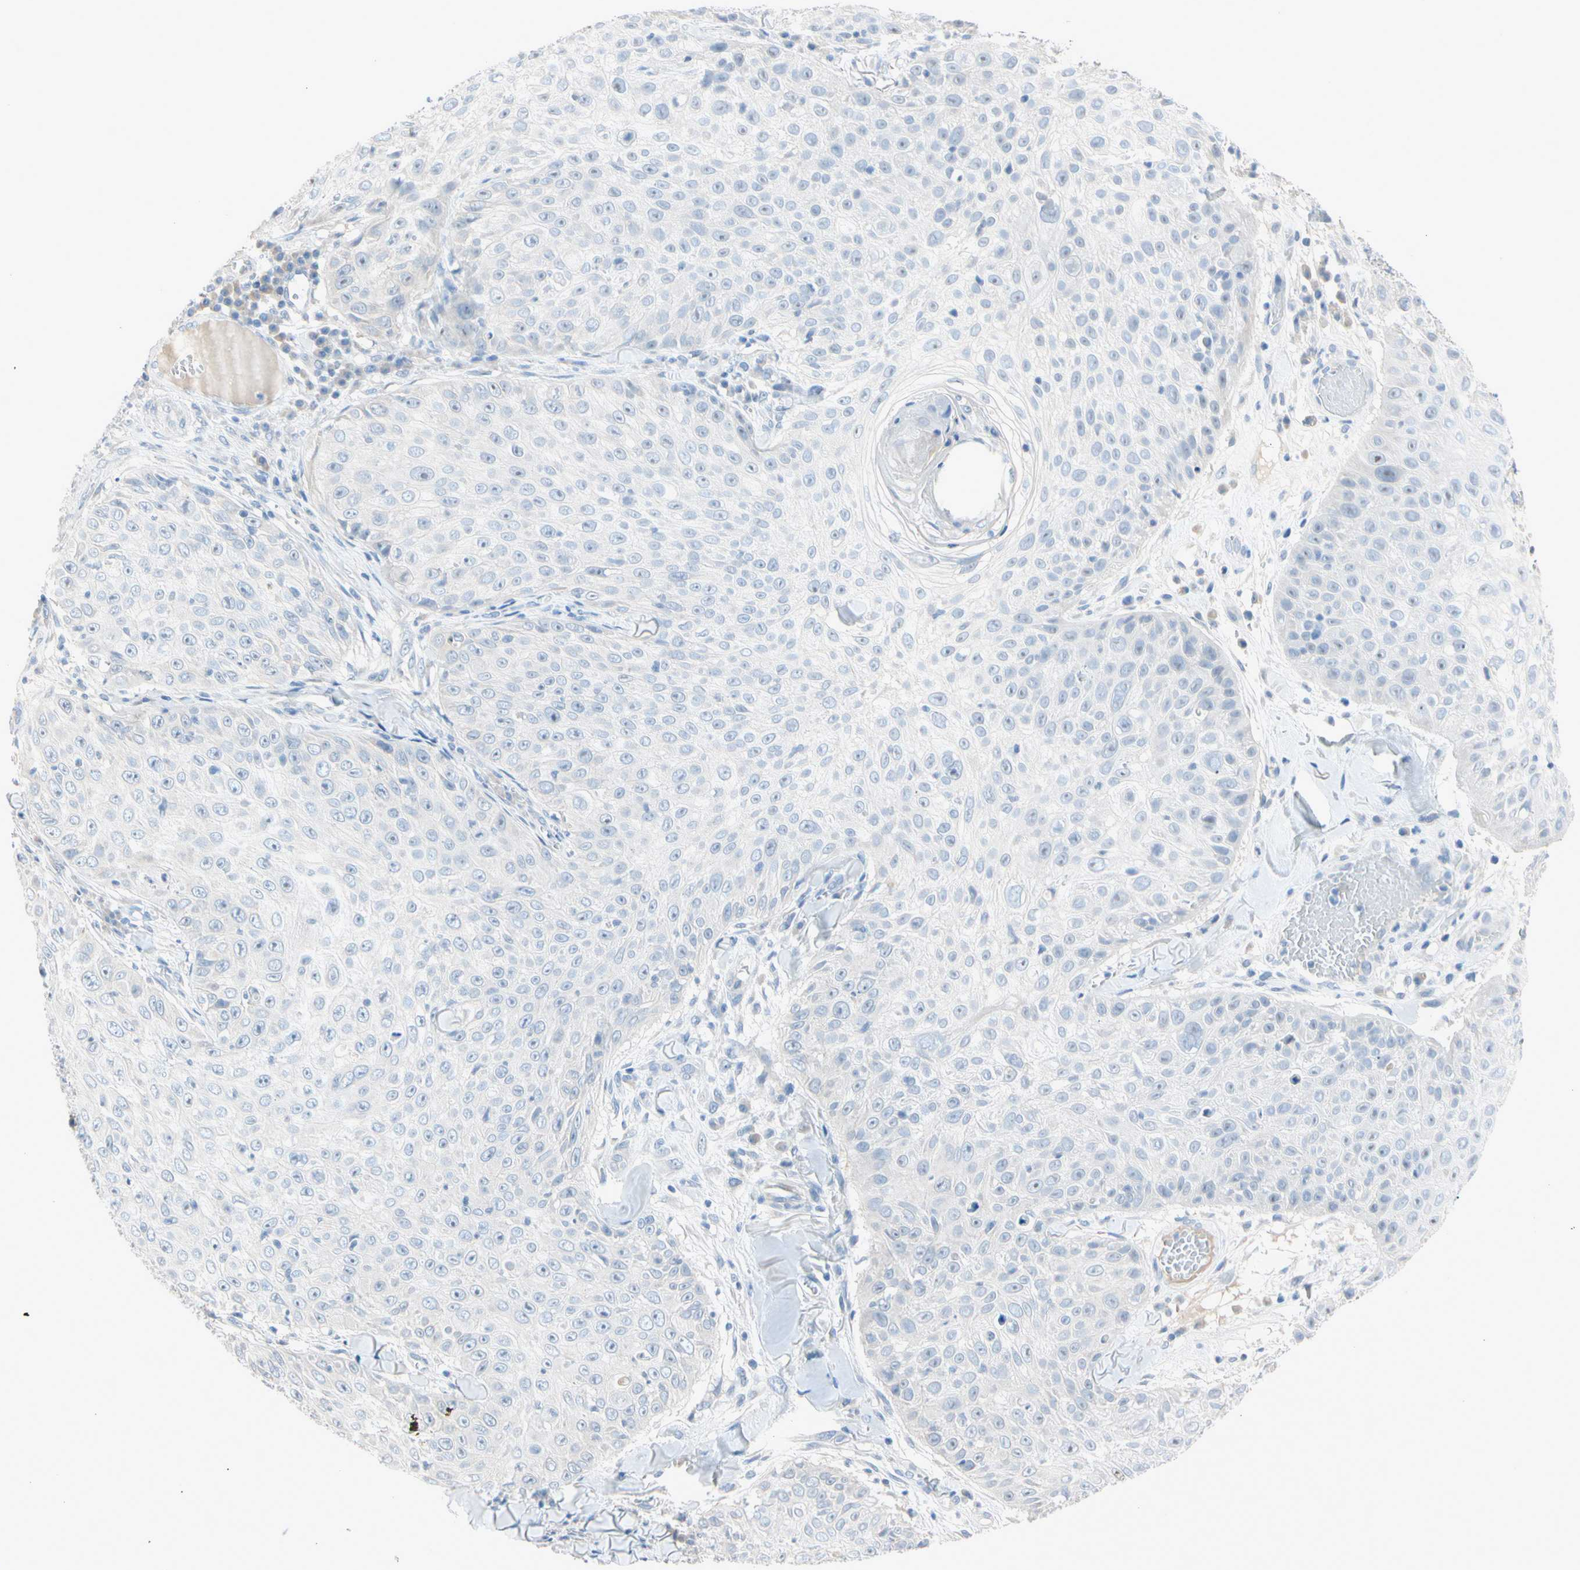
{"staining": {"intensity": "negative", "quantity": "none", "location": "none"}, "tissue": "skin cancer", "cell_type": "Tumor cells", "image_type": "cancer", "snomed": [{"axis": "morphology", "description": "Squamous cell carcinoma, NOS"}, {"axis": "topography", "description": "Skin"}], "caption": "This is an immunohistochemistry (IHC) image of skin cancer (squamous cell carcinoma). There is no staining in tumor cells.", "gene": "MARK1", "patient": {"sex": "male", "age": 86}}